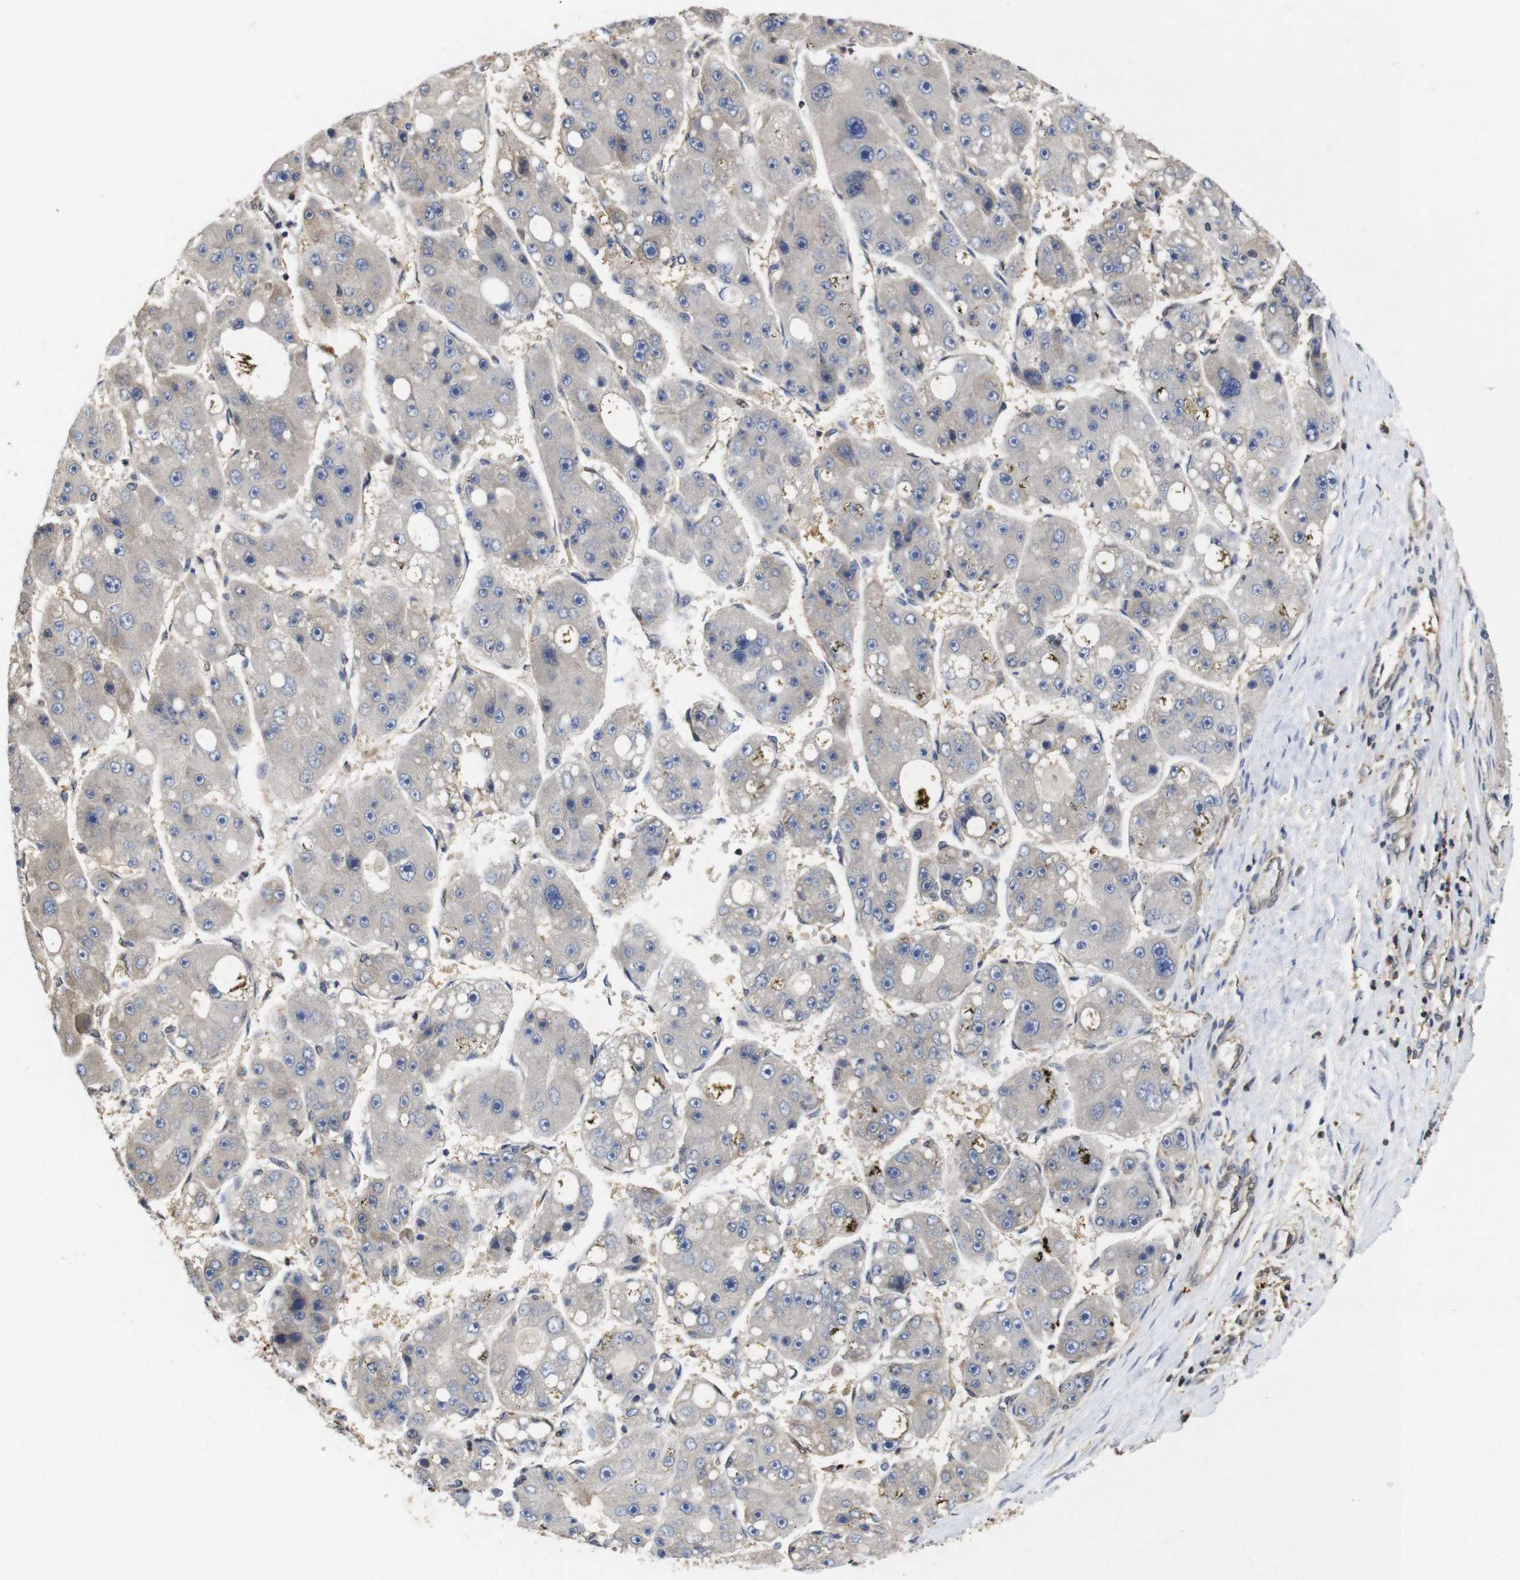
{"staining": {"intensity": "negative", "quantity": "none", "location": "none"}, "tissue": "liver cancer", "cell_type": "Tumor cells", "image_type": "cancer", "snomed": [{"axis": "morphology", "description": "Carcinoma, Hepatocellular, NOS"}, {"axis": "topography", "description": "Liver"}], "caption": "DAB (3,3'-diaminobenzidine) immunohistochemical staining of liver cancer (hepatocellular carcinoma) displays no significant expression in tumor cells. (Stains: DAB immunohistochemistry (IHC) with hematoxylin counter stain, Microscopy: brightfield microscopy at high magnification).", "gene": "SUMO3", "patient": {"sex": "female", "age": 61}}